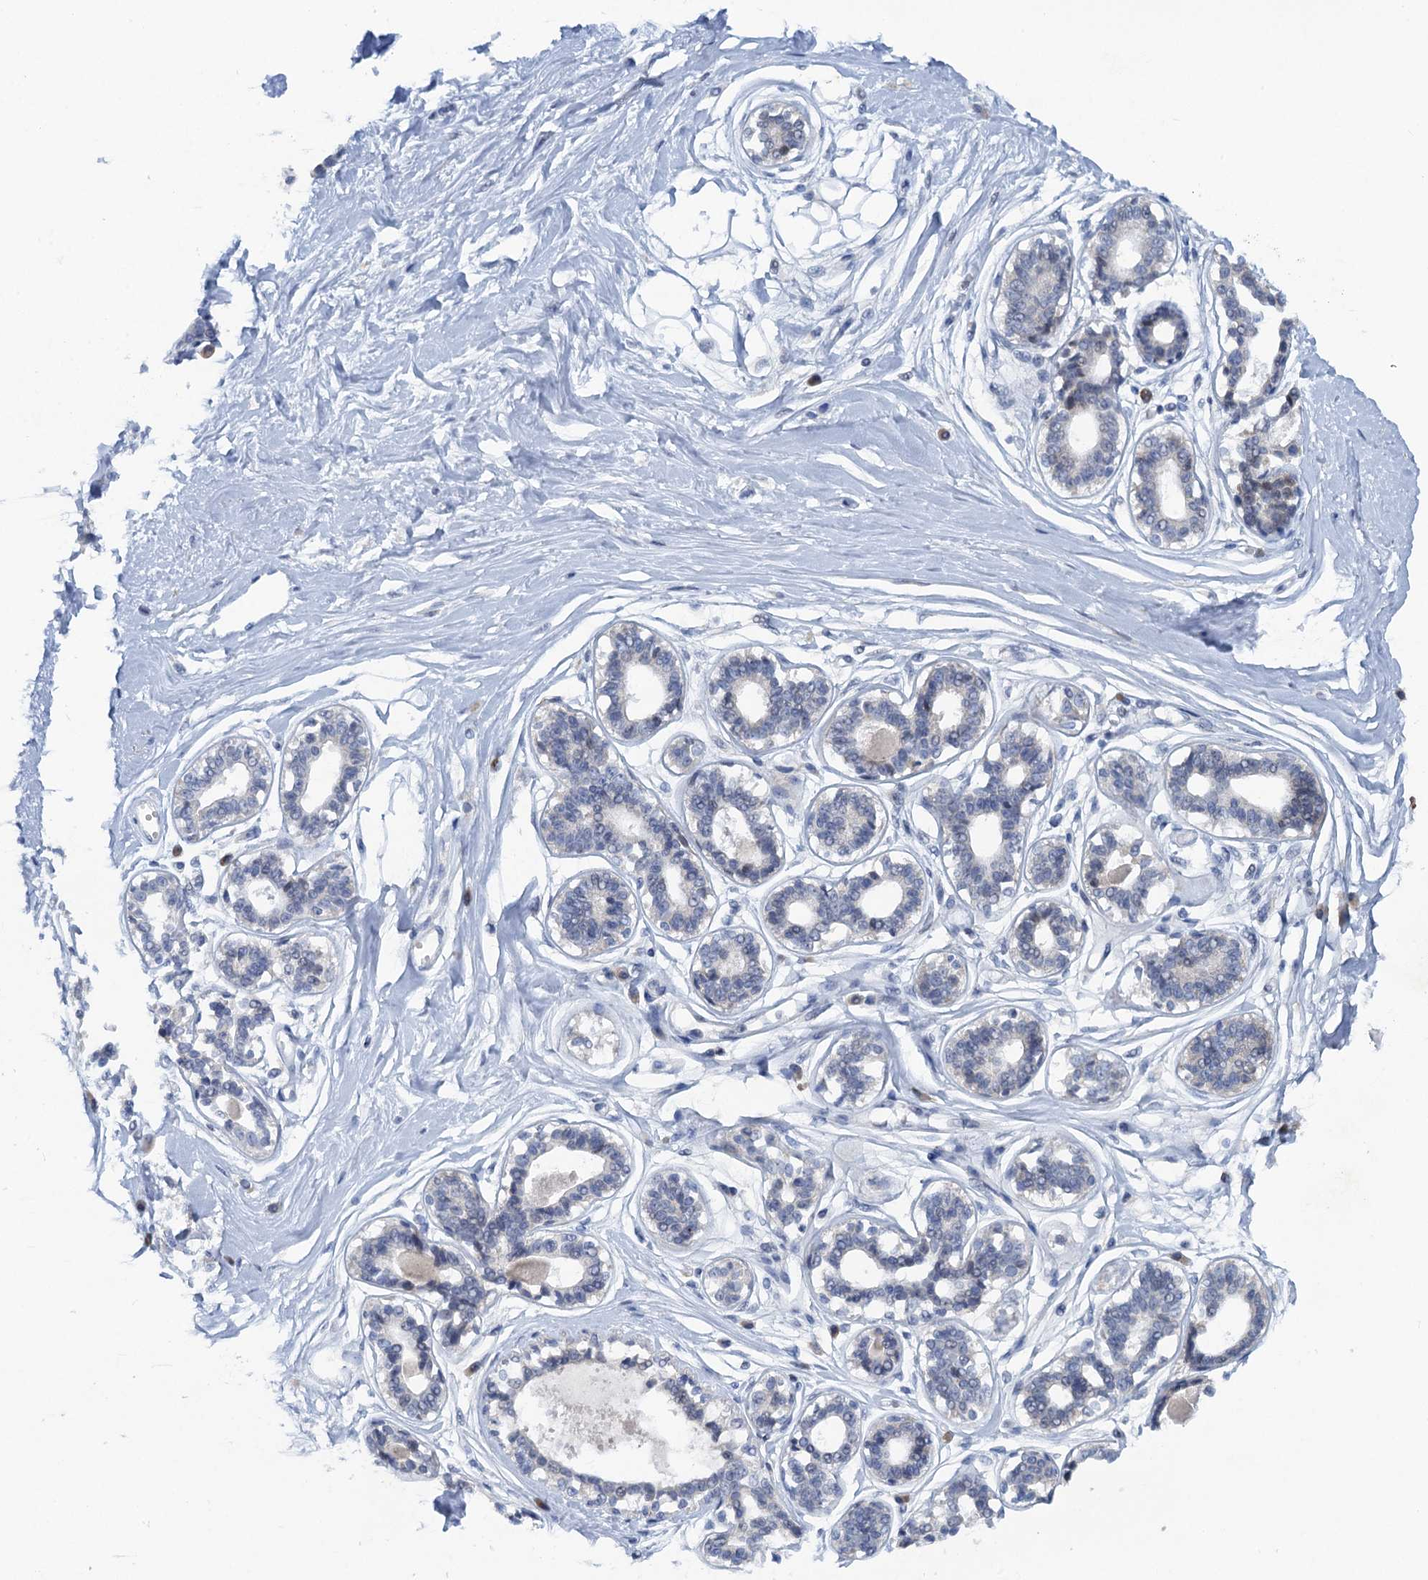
{"staining": {"intensity": "negative", "quantity": "none", "location": "none"}, "tissue": "breast", "cell_type": "Adipocytes", "image_type": "normal", "snomed": [{"axis": "morphology", "description": "Normal tissue, NOS"}, {"axis": "topography", "description": "Breast"}], "caption": "Immunohistochemistry (IHC) of unremarkable human breast shows no staining in adipocytes. (Stains: DAB IHC with hematoxylin counter stain, Microscopy: brightfield microscopy at high magnification).", "gene": "QPCTL", "patient": {"sex": "female", "age": 45}}